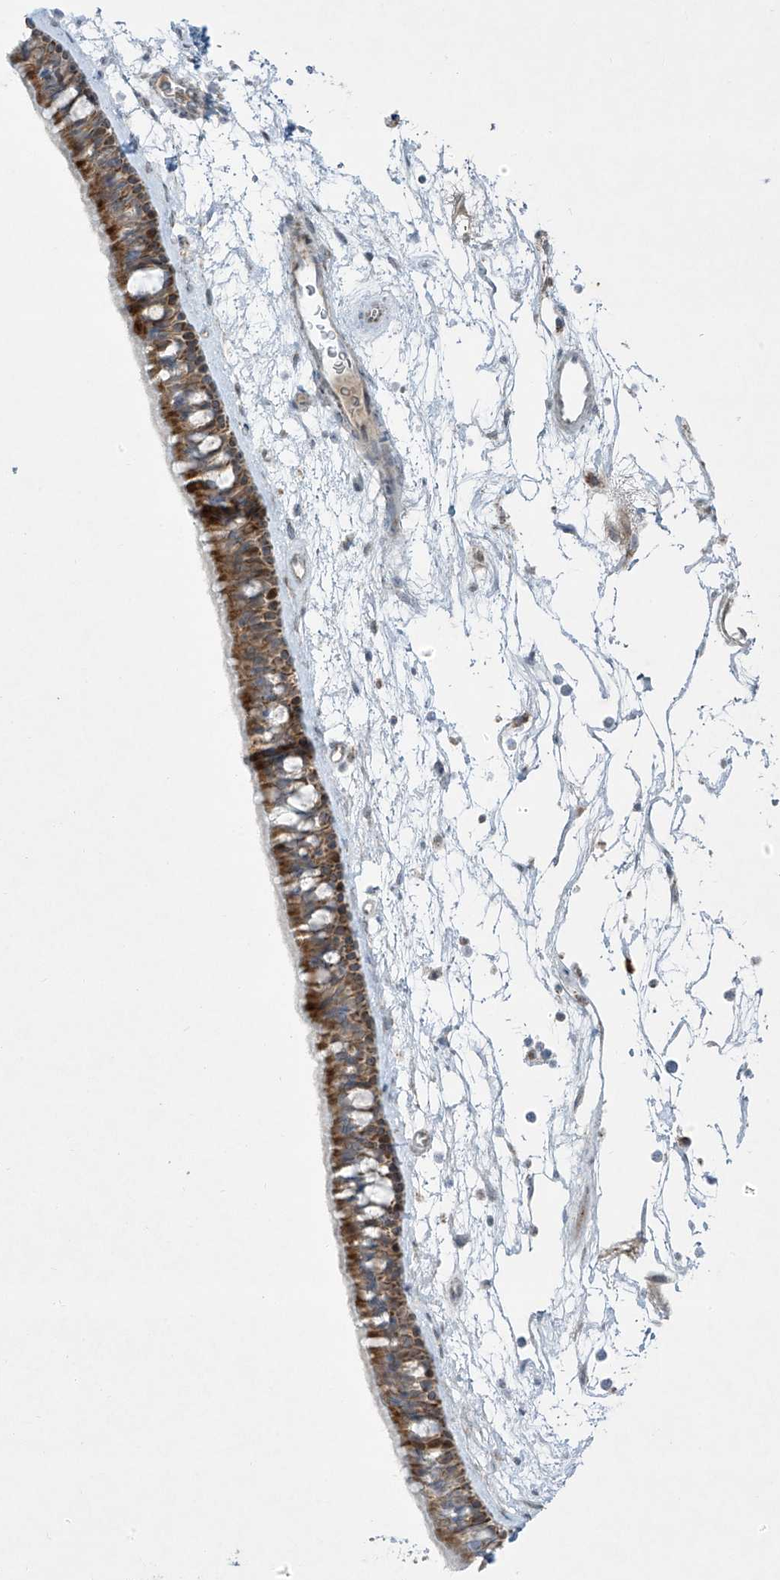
{"staining": {"intensity": "strong", "quantity": ">75%", "location": "cytoplasmic/membranous"}, "tissue": "nasopharynx", "cell_type": "Respiratory epithelial cells", "image_type": "normal", "snomed": [{"axis": "morphology", "description": "Normal tissue, NOS"}, {"axis": "topography", "description": "Nasopharynx"}], "caption": "A brown stain shows strong cytoplasmic/membranous positivity of a protein in respiratory epithelial cells of benign nasopharynx. Using DAB (brown) and hematoxylin (blue) stains, captured at high magnification using brightfield microscopy.", "gene": "SMDT1", "patient": {"sex": "male", "age": 64}}